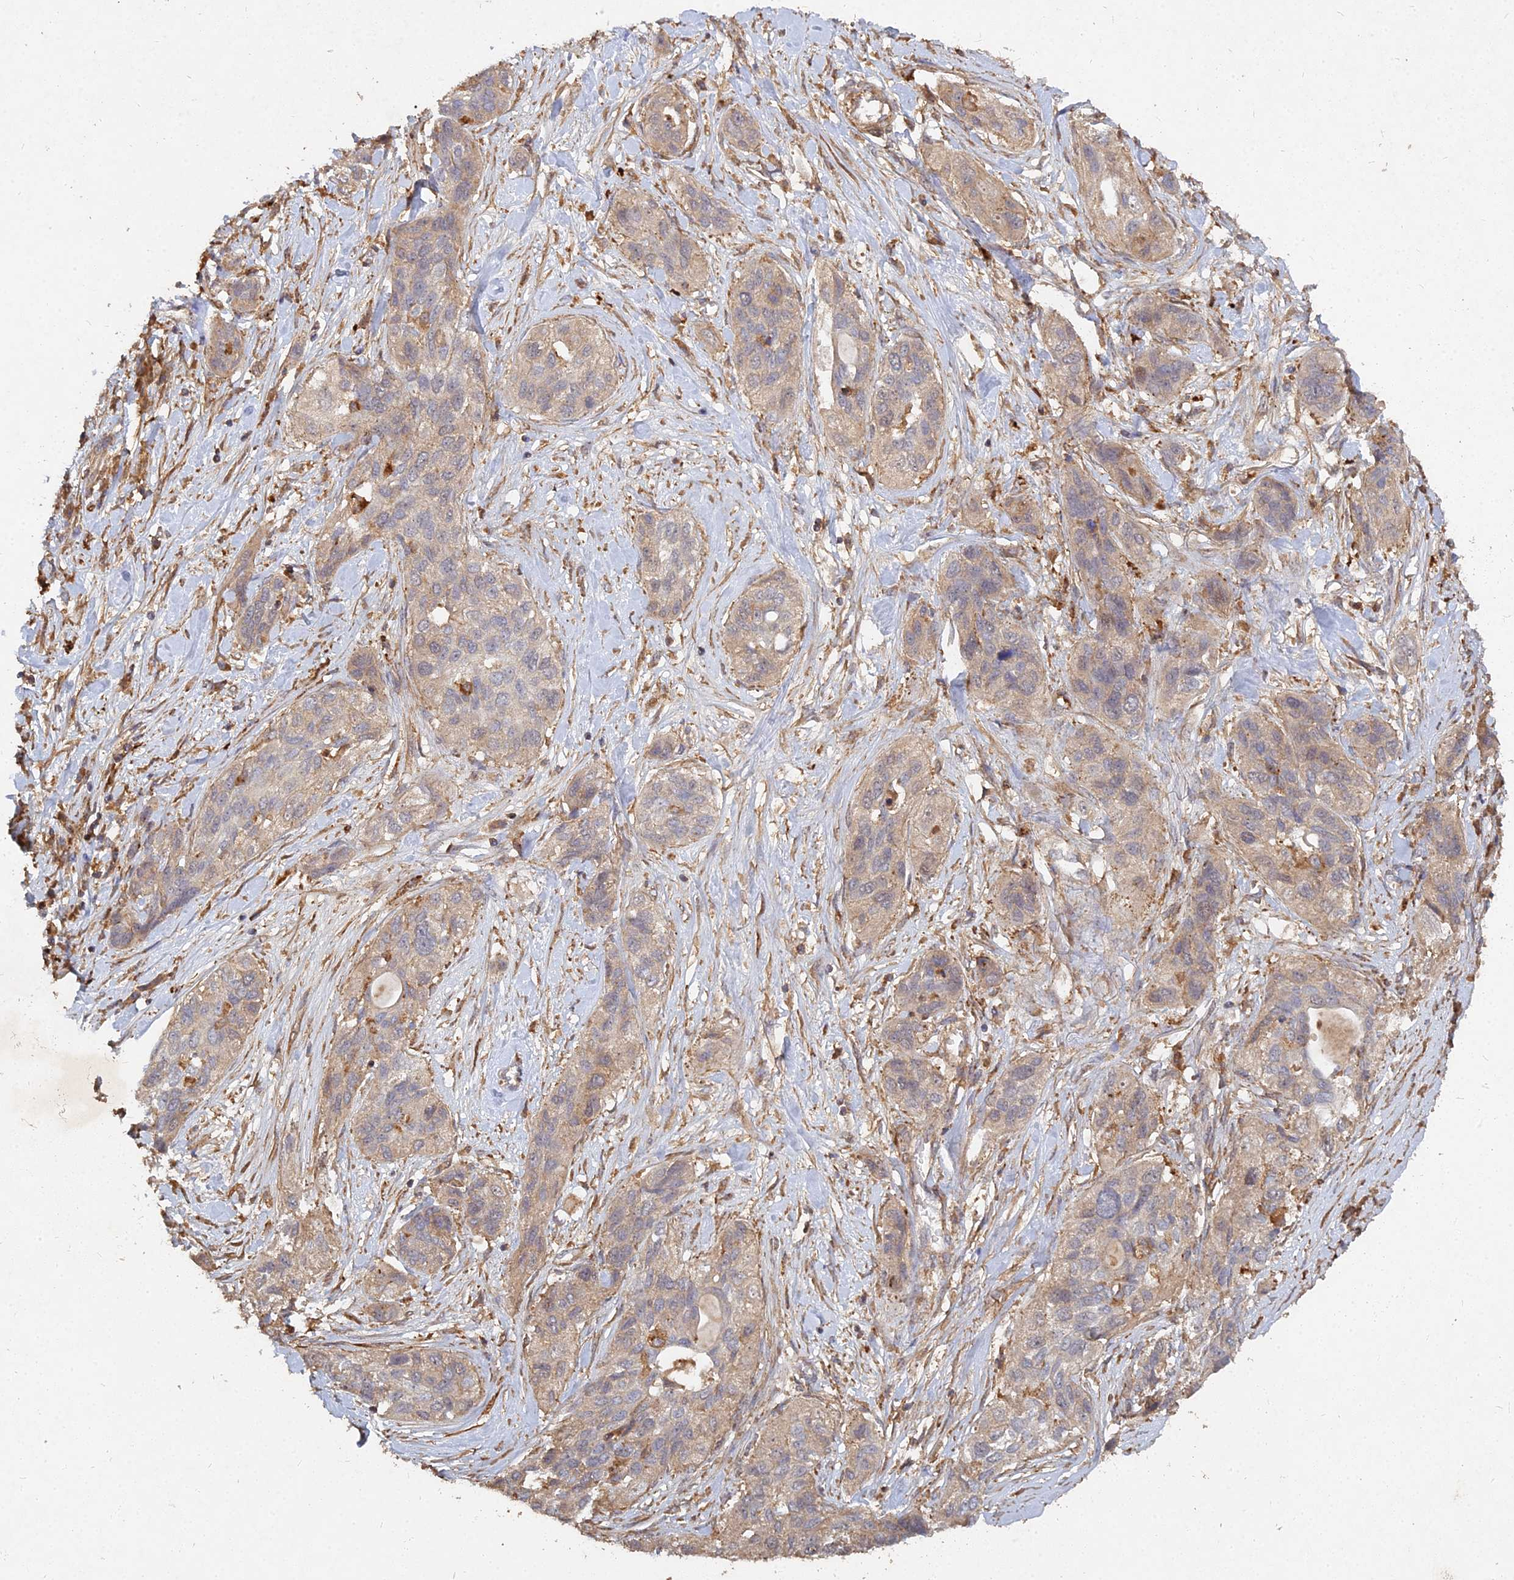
{"staining": {"intensity": "weak", "quantity": ">75%", "location": "cytoplasmic/membranous"}, "tissue": "lung cancer", "cell_type": "Tumor cells", "image_type": "cancer", "snomed": [{"axis": "morphology", "description": "Squamous cell carcinoma, NOS"}, {"axis": "topography", "description": "Lung"}], "caption": "Human lung squamous cell carcinoma stained with a brown dye demonstrates weak cytoplasmic/membranous positive positivity in approximately >75% of tumor cells.", "gene": "UBE2W", "patient": {"sex": "female", "age": 70}}